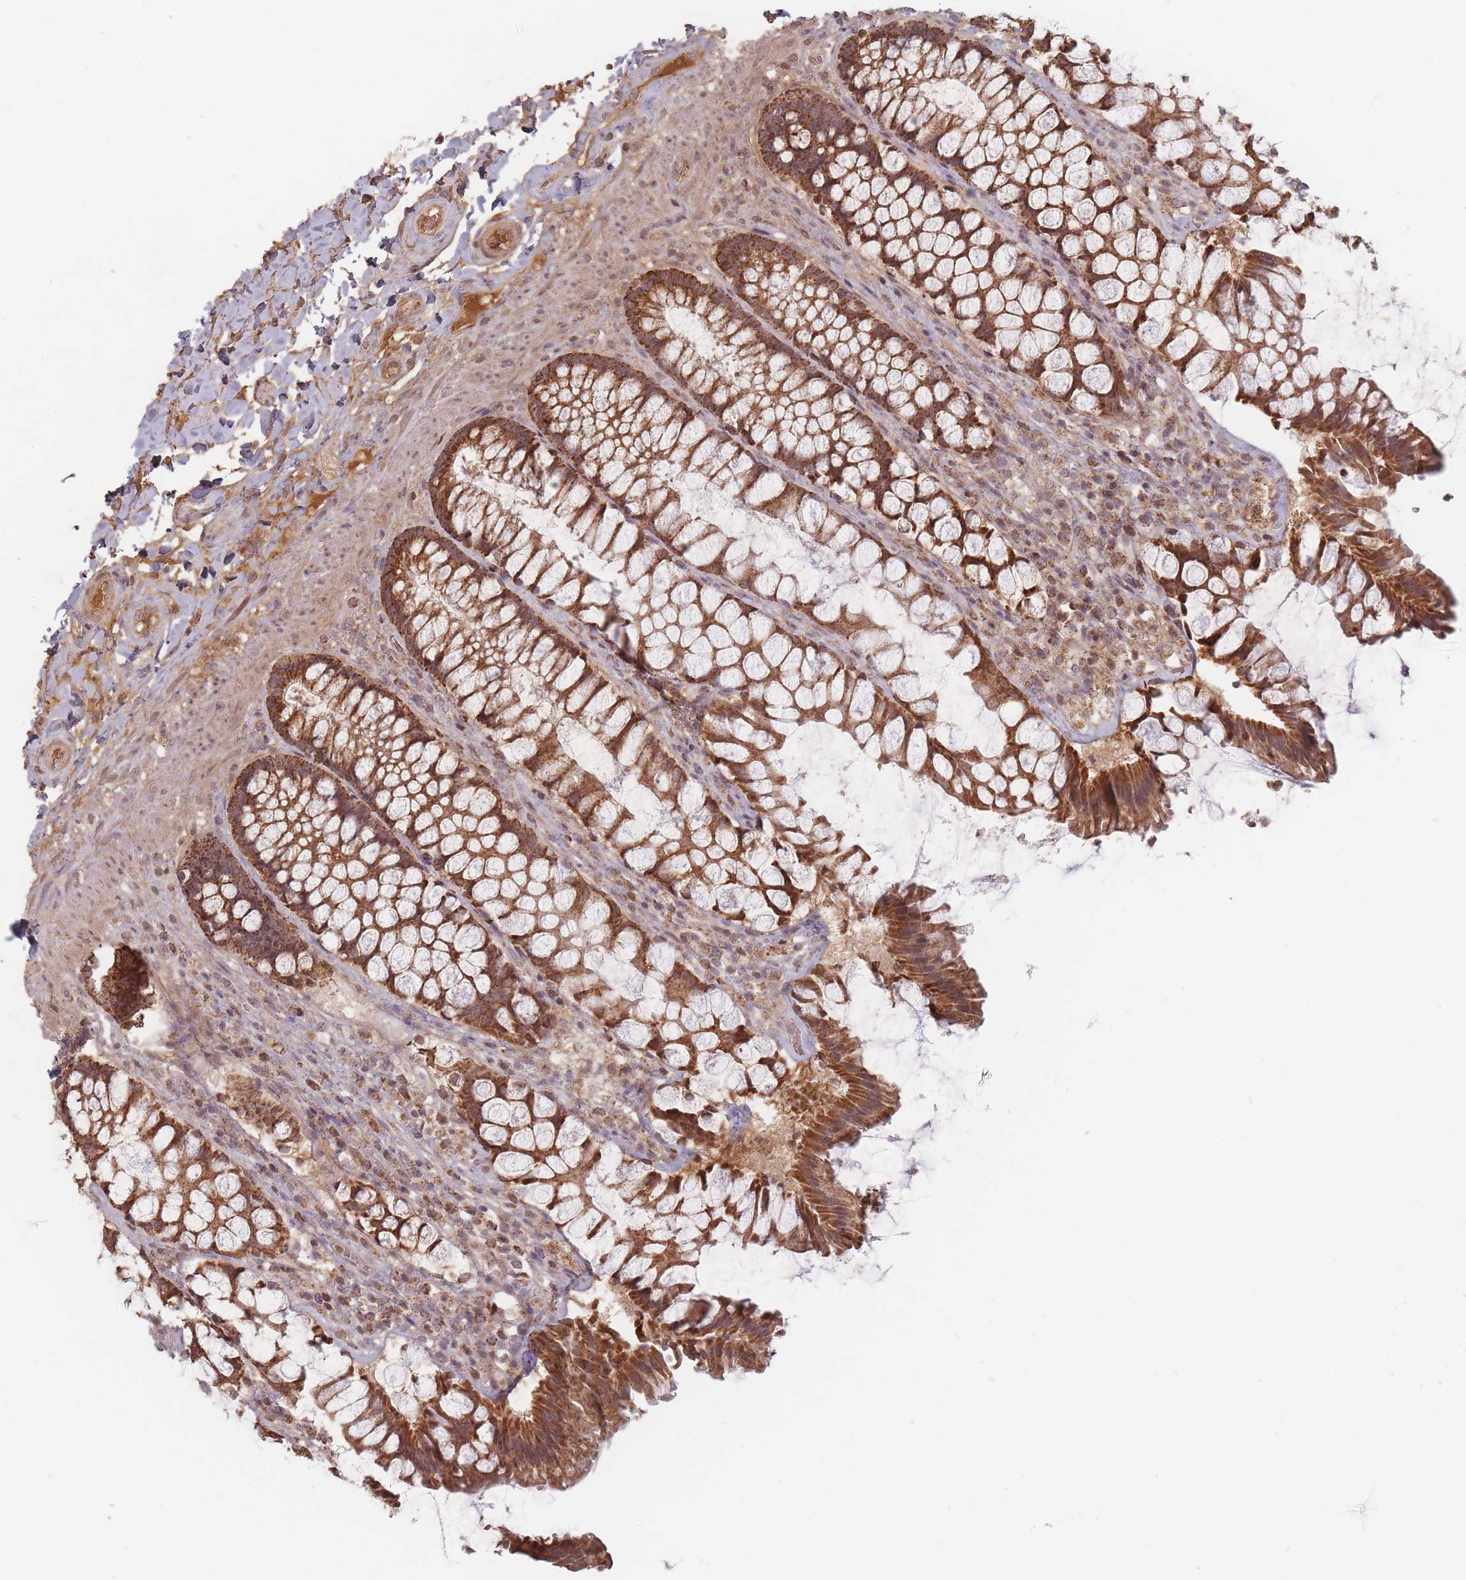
{"staining": {"intensity": "strong", "quantity": ">75%", "location": "cytoplasmic/membranous"}, "tissue": "rectum", "cell_type": "Glandular cells", "image_type": "normal", "snomed": [{"axis": "morphology", "description": "Normal tissue, NOS"}, {"axis": "topography", "description": "Rectum"}], "caption": "Normal rectum demonstrates strong cytoplasmic/membranous staining in approximately >75% of glandular cells, visualized by immunohistochemistry.", "gene": "OR2M4", "patient": {"sex": "female", "age": 58}}